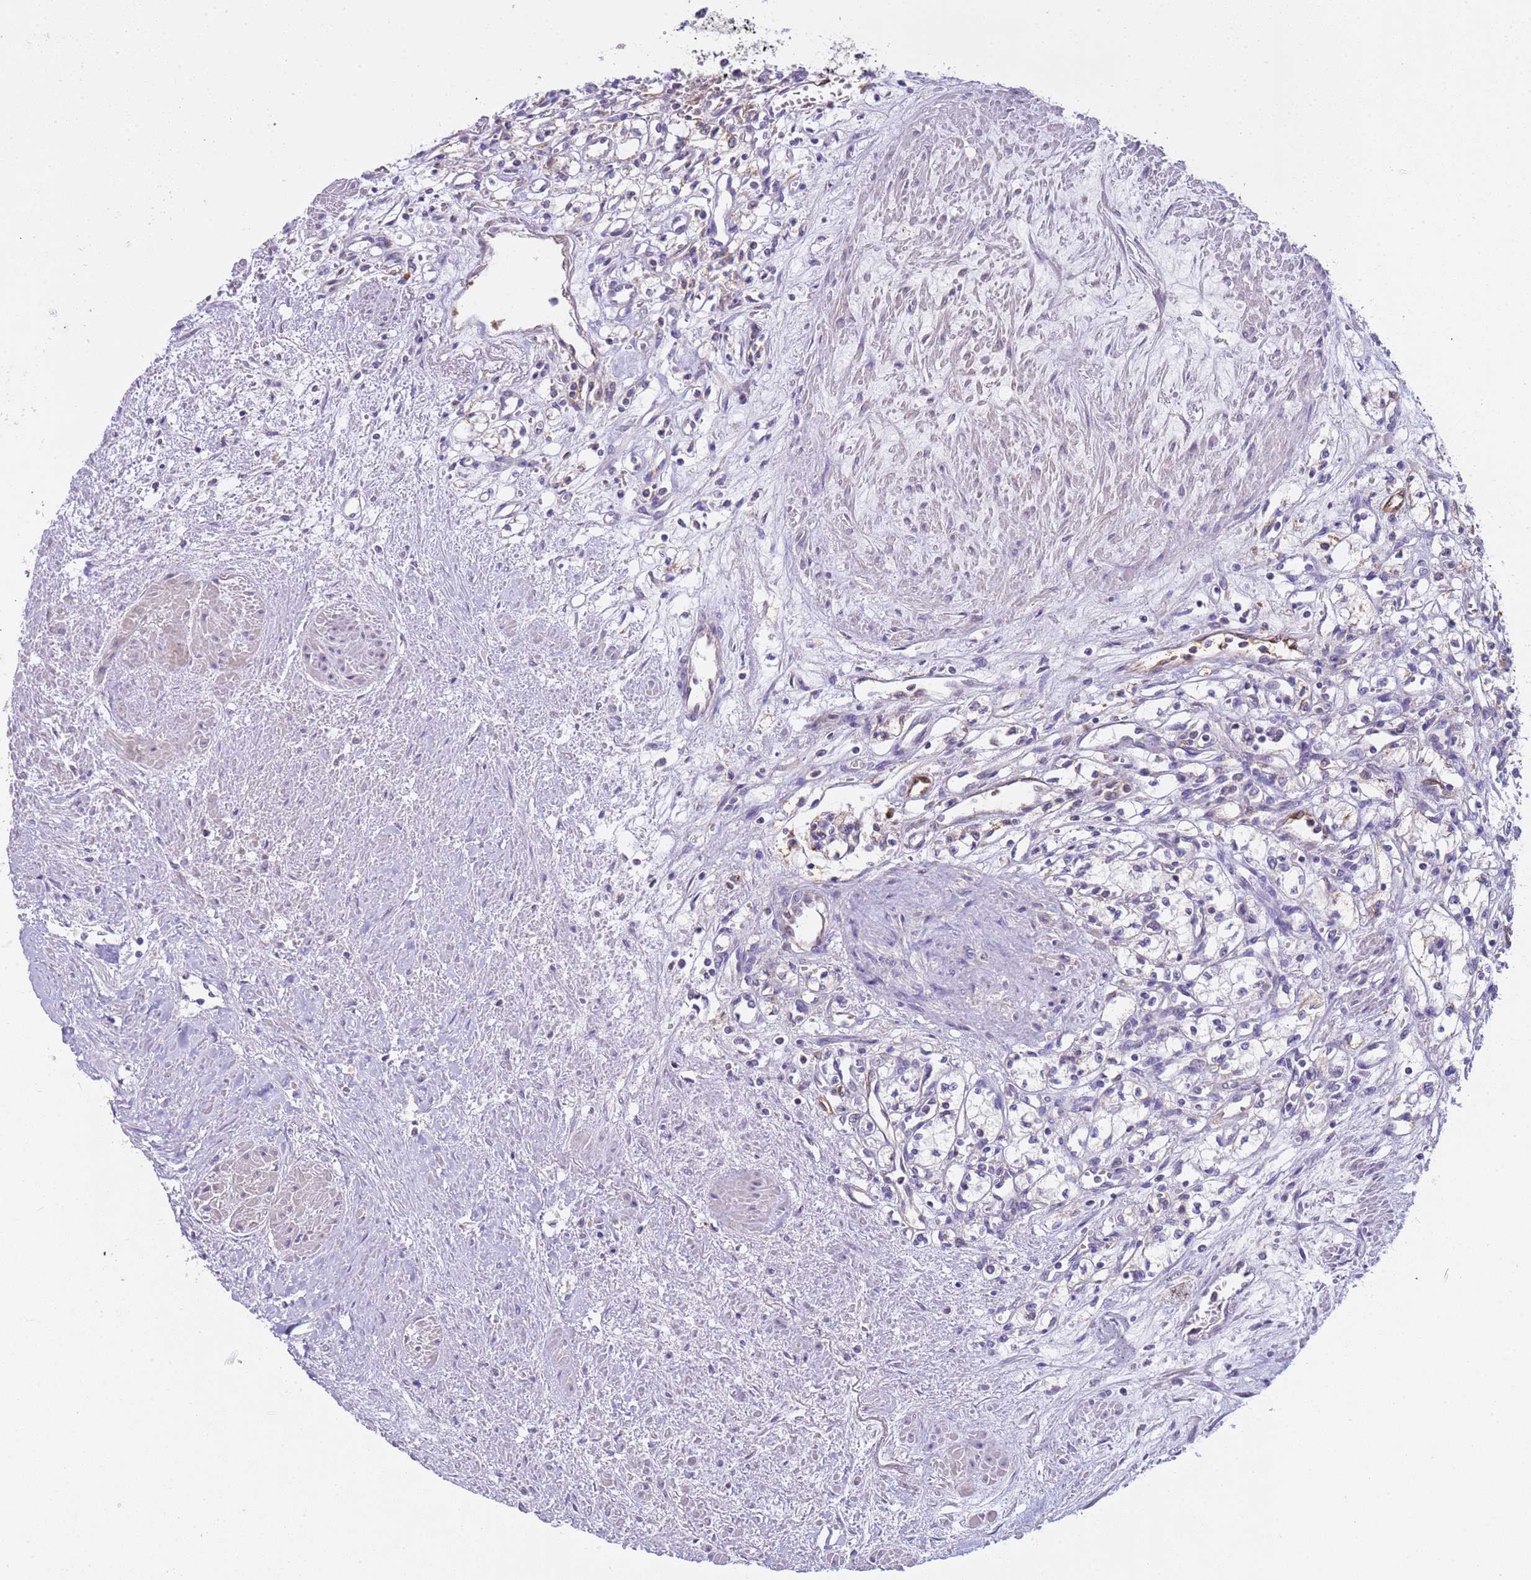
{"staining": {"intensity": "negative", "quantity": "none", "location": "none"}, "tissue": "renal cancer", "cell_type": "Tumor cells", "image_type": "cancer", "snomed": [{"axis": "morphology", "description": "Adenocarcinoma, NOS"}, {"axis": "topography", "description": "Kidney"}], "caption": "Immunohistochemical staining of adenocarcinoma (renal) shows no significant expression in tumor cells.", "gene": "PLCXD3", "patient": {"sex": "male", "age": 59}}